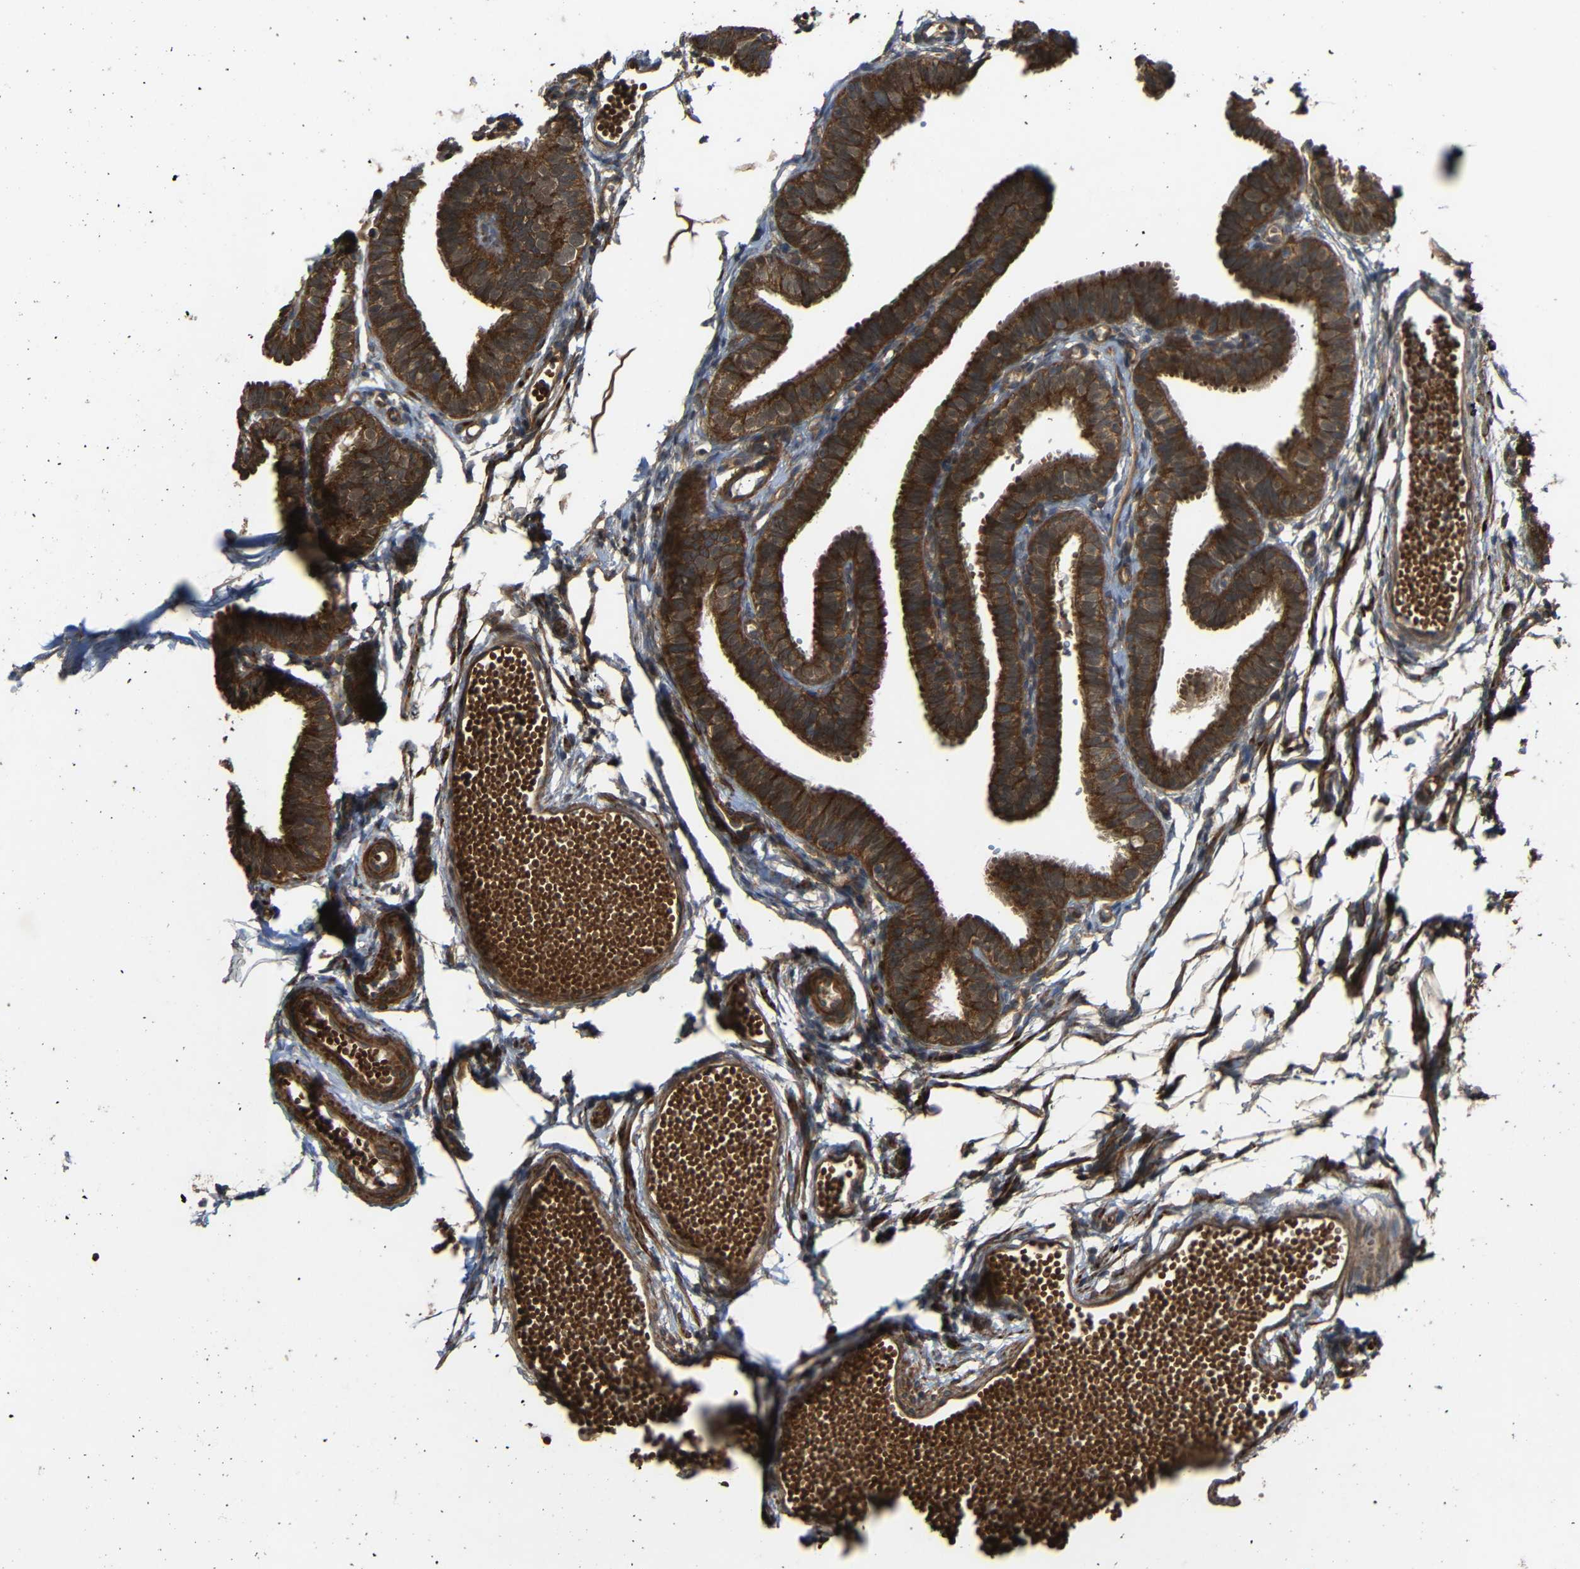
{"staining": {"intensity": "strong", "quantity": ">75%", "location": "cytoplasmic/membranous"}, "tissue": "fallopian tube", "cell_type": "Glandular cells", "image_type": "normal", "snomed": [{"axis": "morphology", "description": "Normal tissue, NOS"}, {"axis": "topography", "description": "Fallopian tube"}, {"axis": "topography", "description": "Placenta"}], "caption": "A high amount of strong cytoplasmic/membranous positivity is seen in about >75% of glandular cells in normal fallopian tube.", "gene": "C1GALT1", "patient": {"sex": "female", "age": 34}}